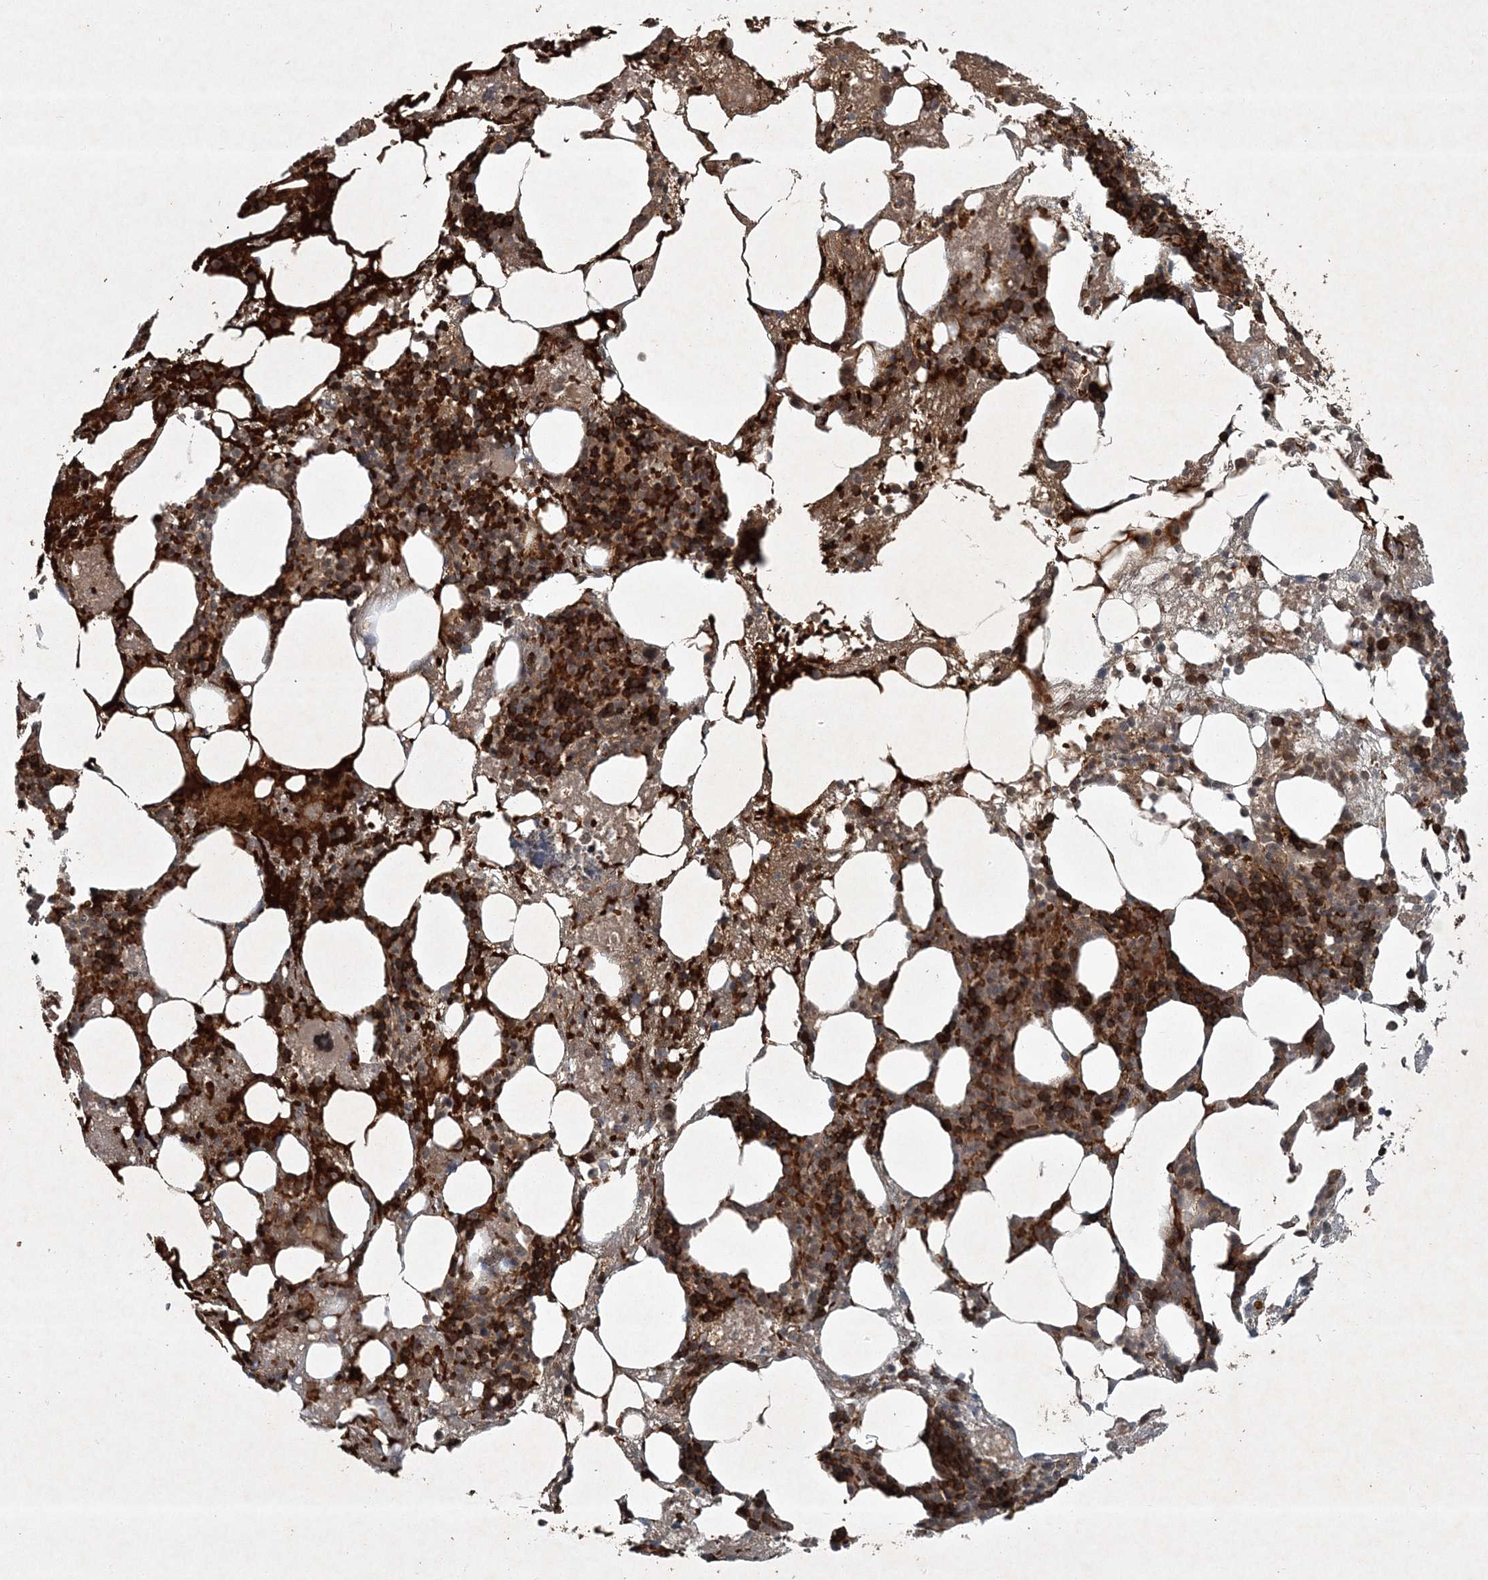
{"staining": {"intensity": "strong", "quantity": ">75%", "location": "cytoplasmic/membranous"}, "tissue": "bone marrow", "cell_type": "Hematopoietic cells", "image_type": "normal", "snomed": [{"axis": "morphology", "description": "Normal tissue, NOS"}, {"axis": "topography", "description": "Bone marrow"}], "caption": "The photomicrograph demonstrates immunohistochemical staining of benign bone marrow. There is strong cytoplasmic/membranous positivity is seen in approximately >75% of hematopoietic cells.", "gene": "FBXL17", "patient": {"sex": "male", "age": 48}}